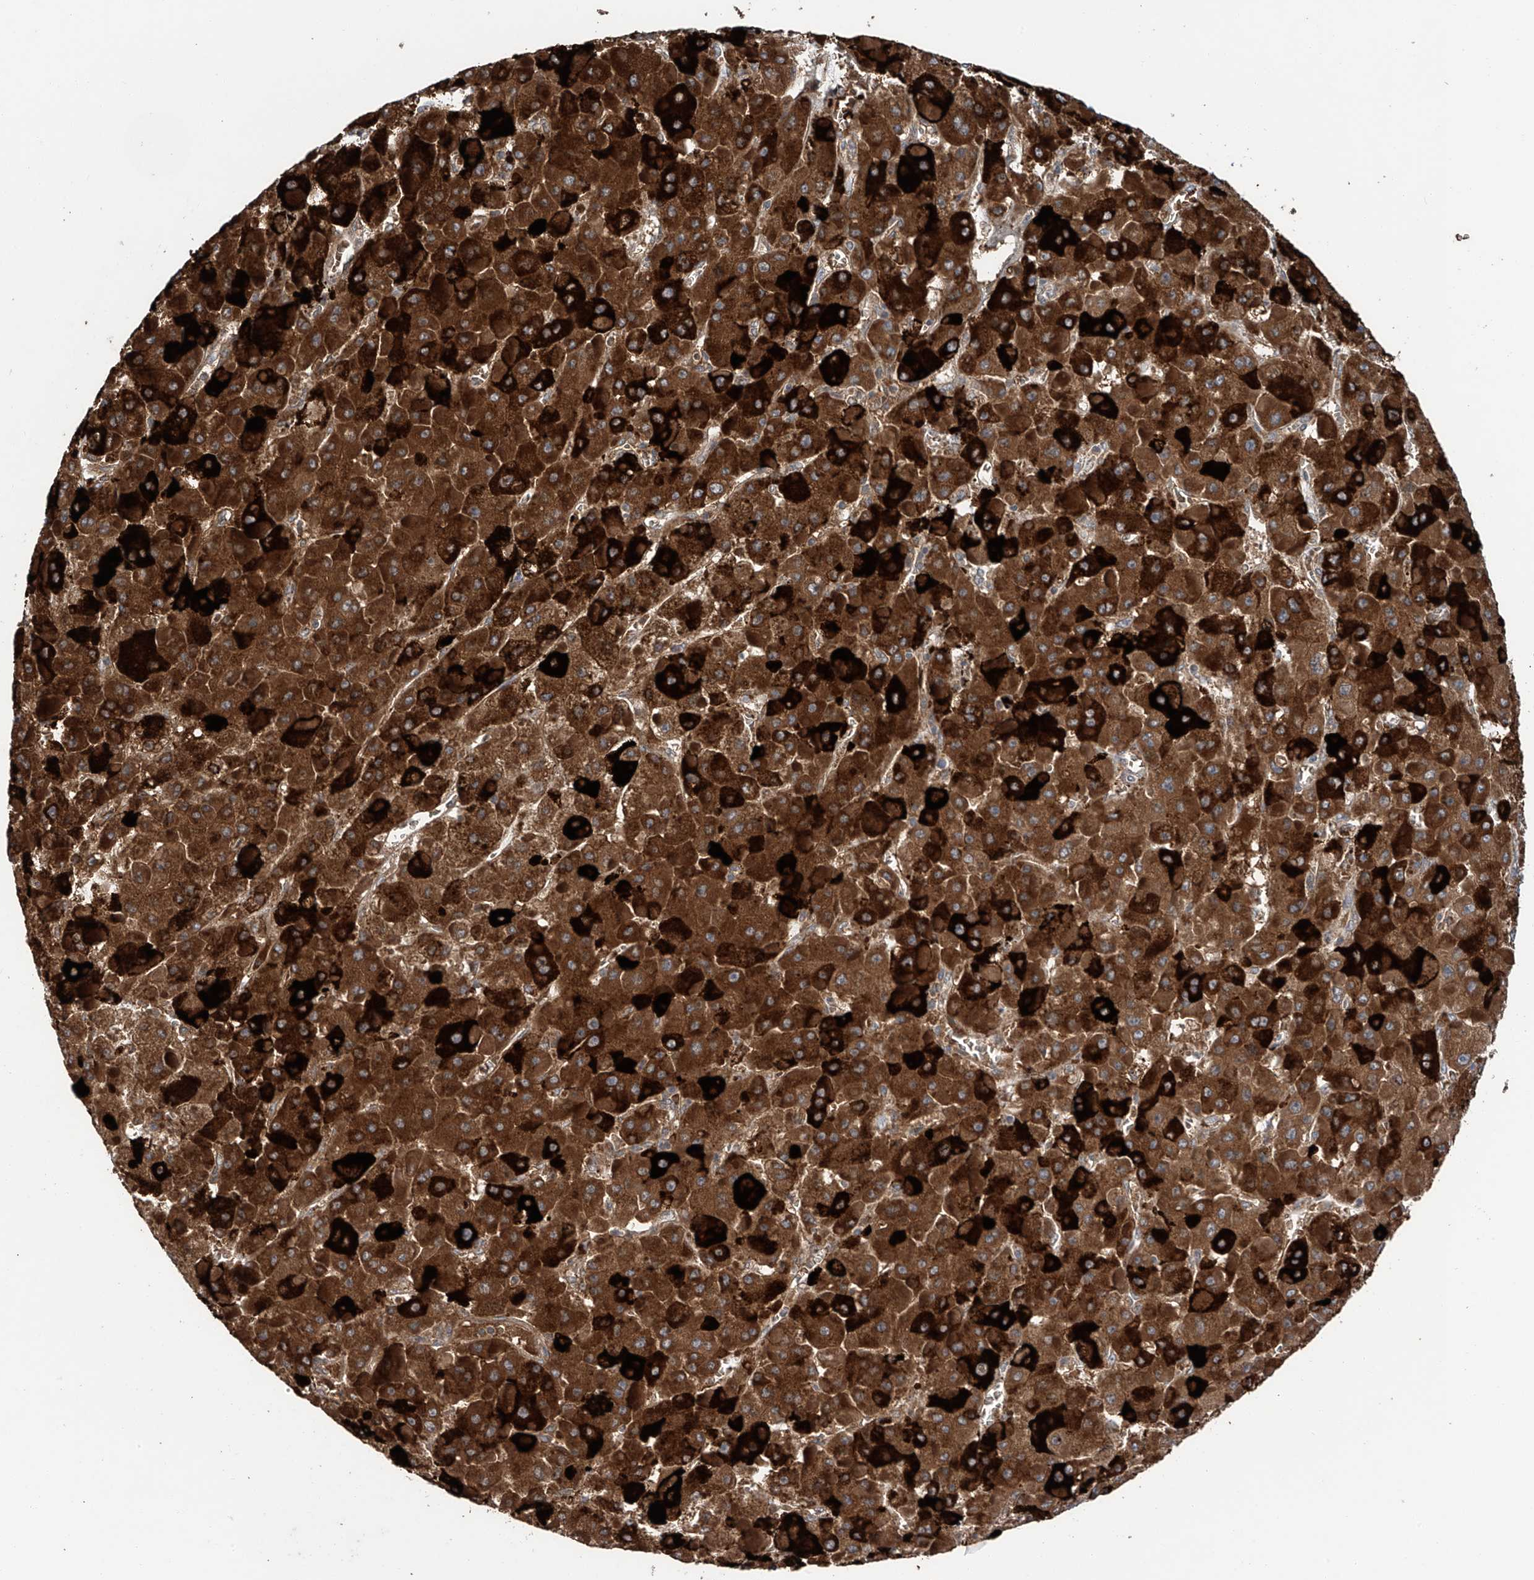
{"staining": {"intensity": "strong", "quantity": ">75%", "location": "cytoplasmic/membranous"}, "tissue": "liver cancer", "cell_type": "Tumor cells", "image_type": "cancer", "snomed": [{"axis": "morphology", "description": "Carcinoma, Hepatocellular, NOS"}, {"axis": "topography", "description": "Liver"}], "caption": "This photomicrograph displays liver cancer stained with immunohistochemistry (IHC) to label a protein in brown. The cytoplasmic/membranous of tumor cells show strong positivity for the protein. Nuclei are counter-stained blue.", "gene": "ZDHHC9", "patient": {"sex": "female", "age": 73}}